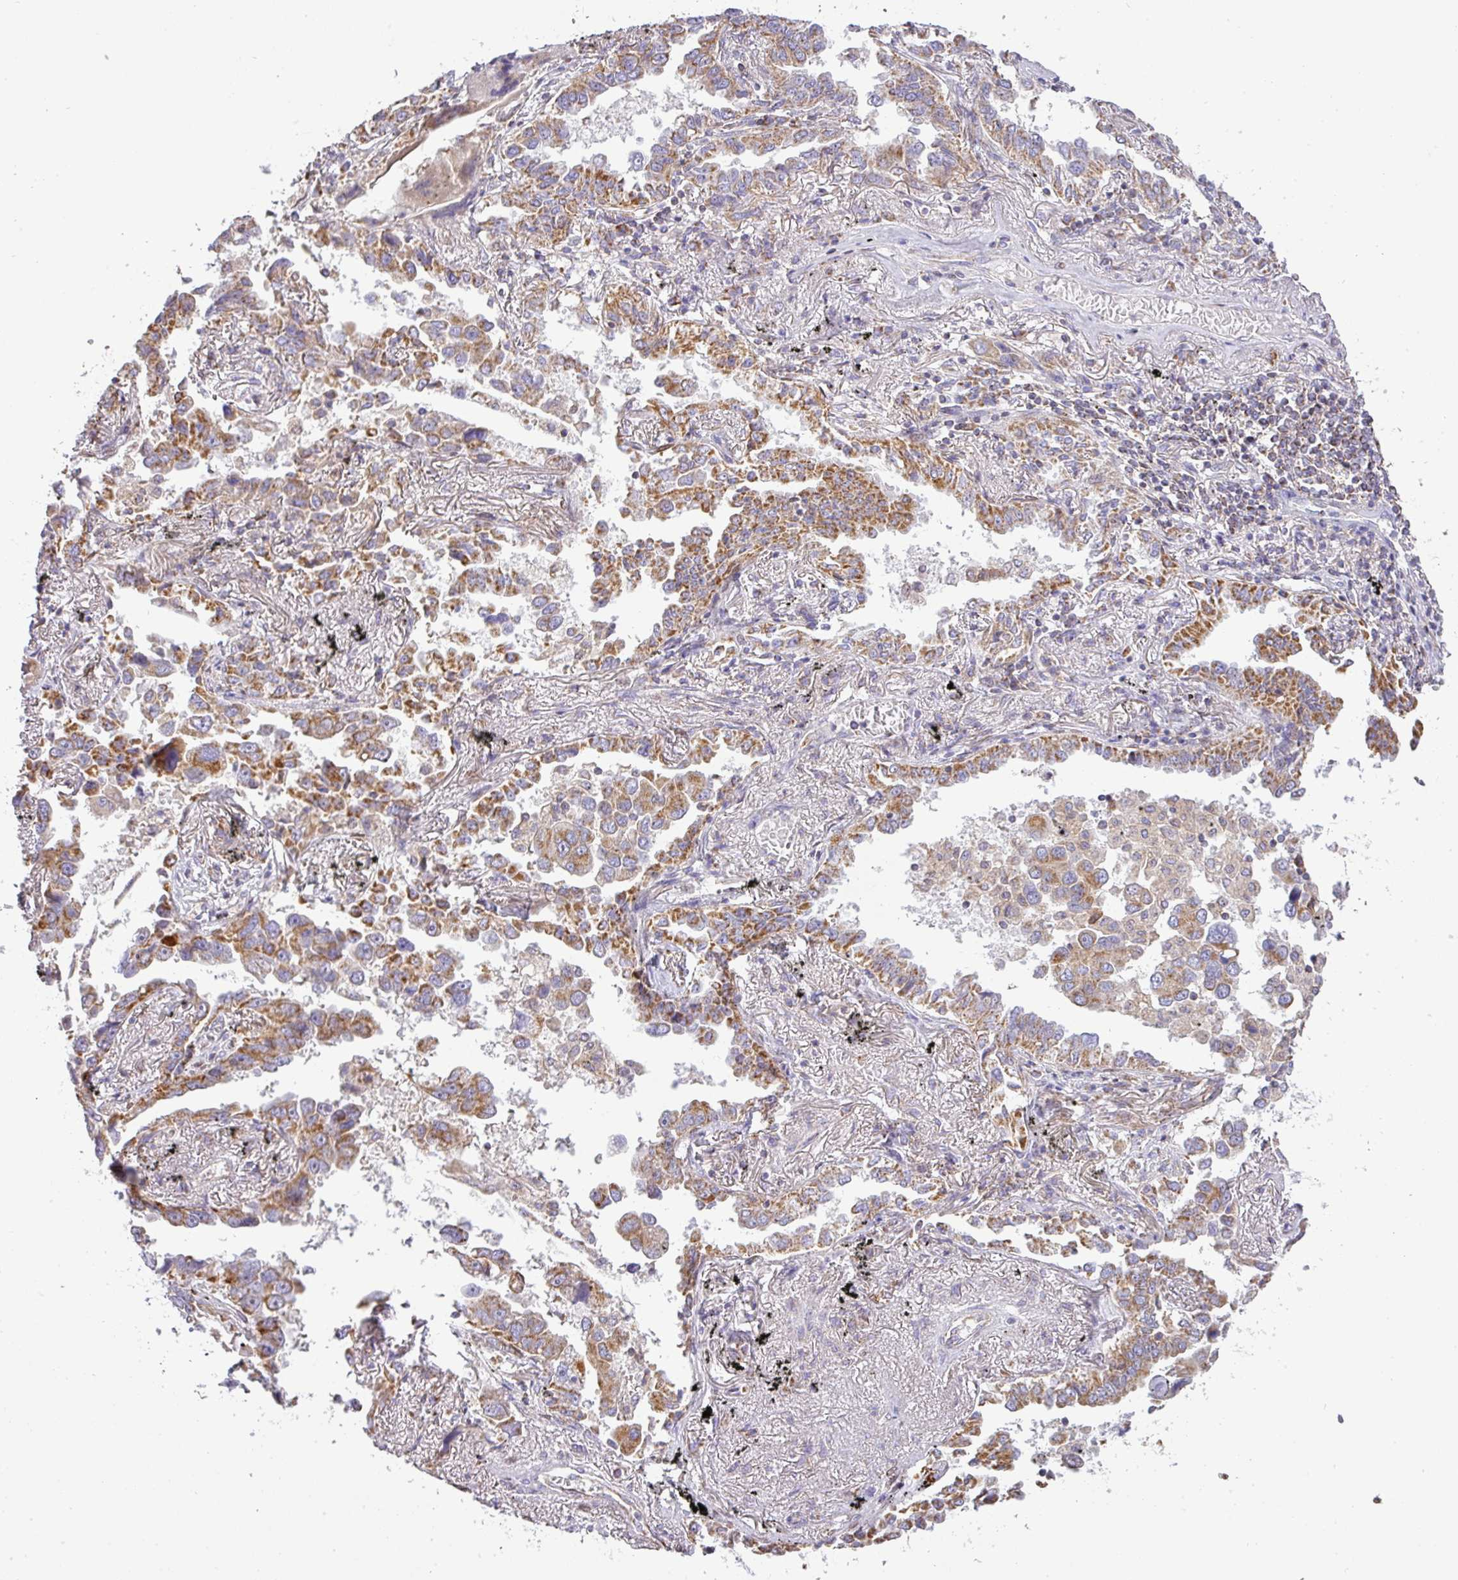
{"staining": {"intensity": "moderate", "quantity": ">75%", "location": "cytoplasmic/membranous"}, "tissue": "lung cancer", "cell_type": "Tumor cells", "image_type": "cancer", "snomed": [{"axis": "morphology", "description": "Adenocarcinoma, NOS"}, {"axis": "topography", "description": "Lung"}], "caption": "Immunohistochemical staining of human adenocarcinoma (lung) shows moderate cytoplasmic/membranous protein staining in approximately >75% of tumor cells.", "gene": "ZNF211", "patient": {"sex": "male", "age": 67}}